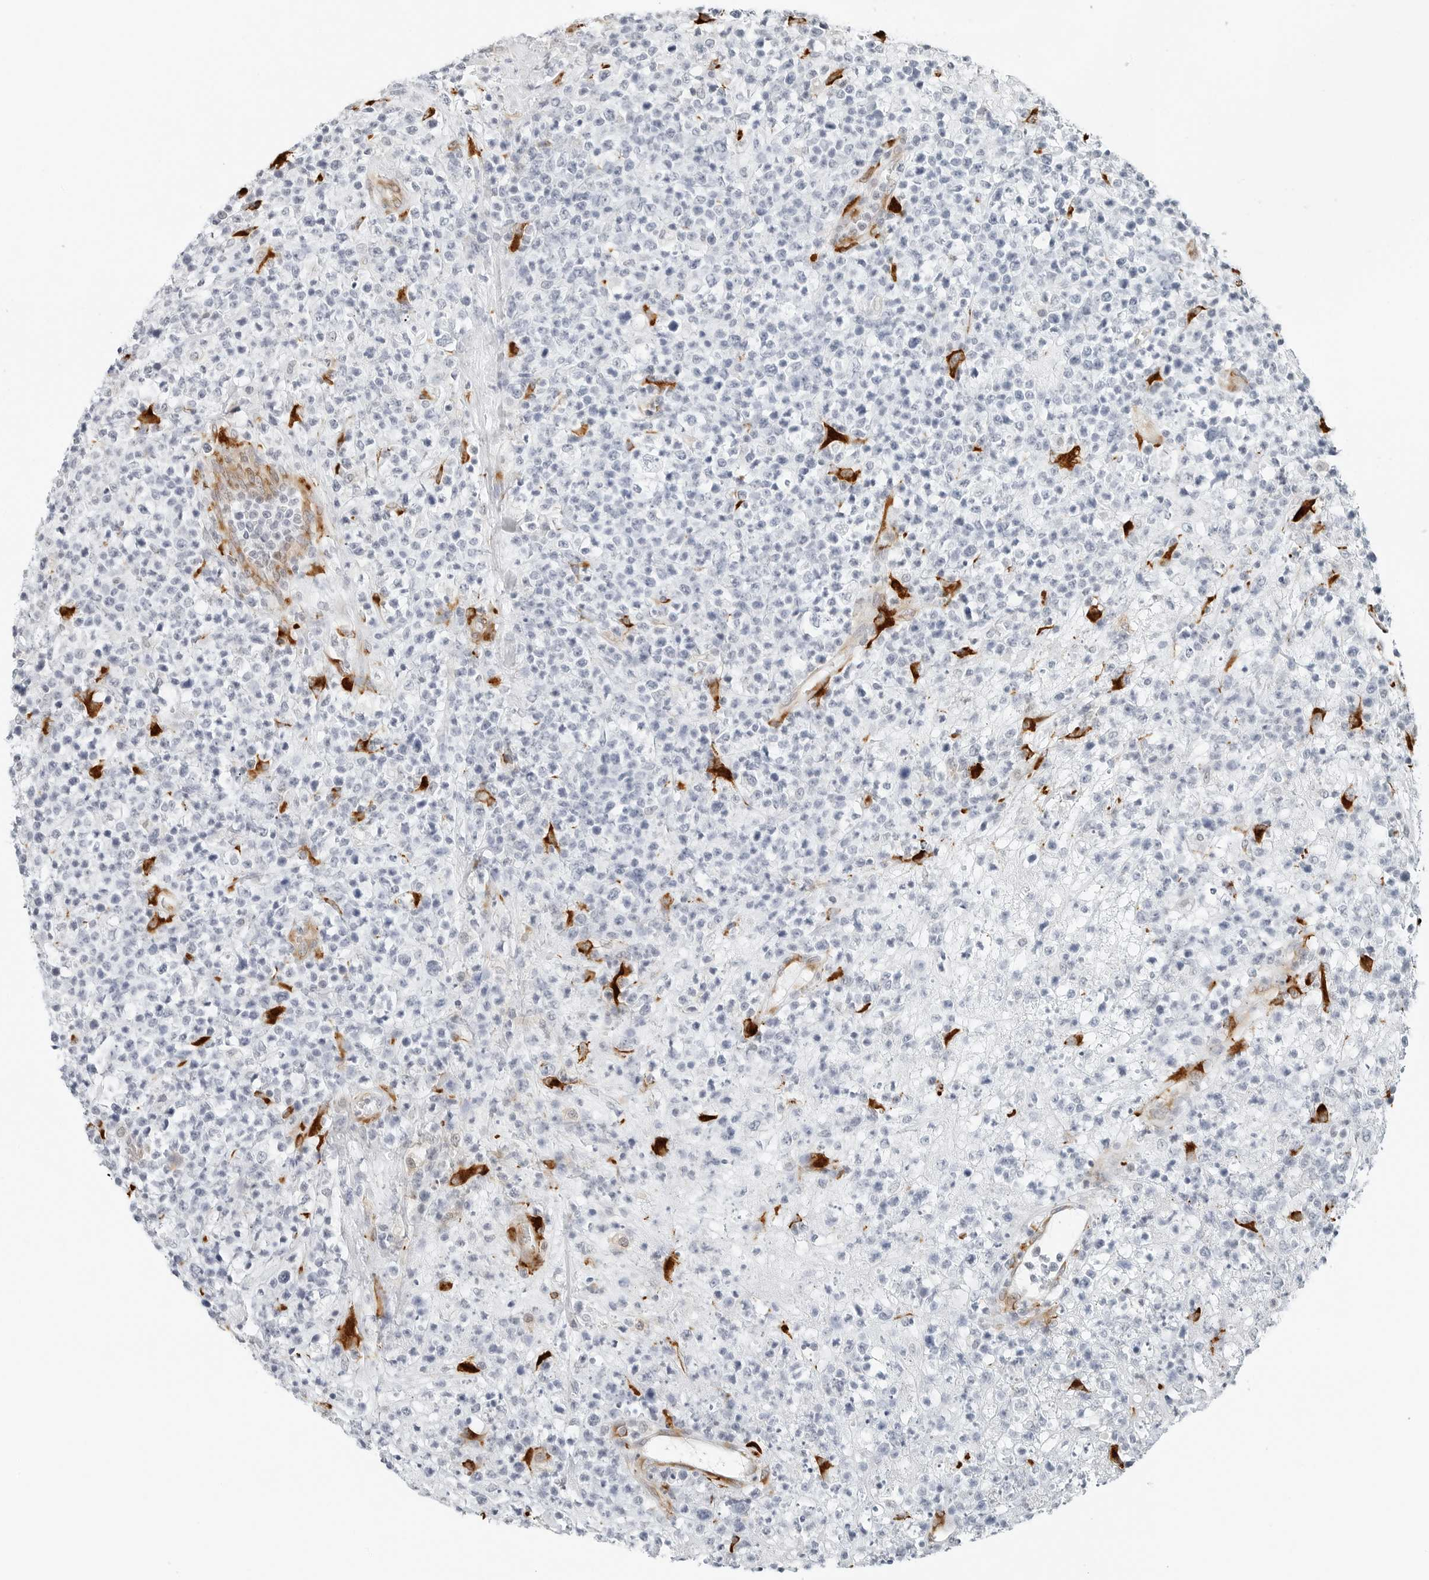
{"staining": {"intensity": "negative", "quantity": "none", "location": "none"}, "tissue": "lymphoma", "cell_type": "Tumor cells", "image_type": "cancer", "snomed": [{"axis": "morphology", "description": "Malignant lymphoma, non-Hodgkin's type, High grade"}, {"axis": "topography", "description": "Colon"}], "caption": "This is an IHC image of human lymphoma. There is no staining in tumor cells.", "gene": "P4HA2", "patient": {"sex": "female", "age": 53}}